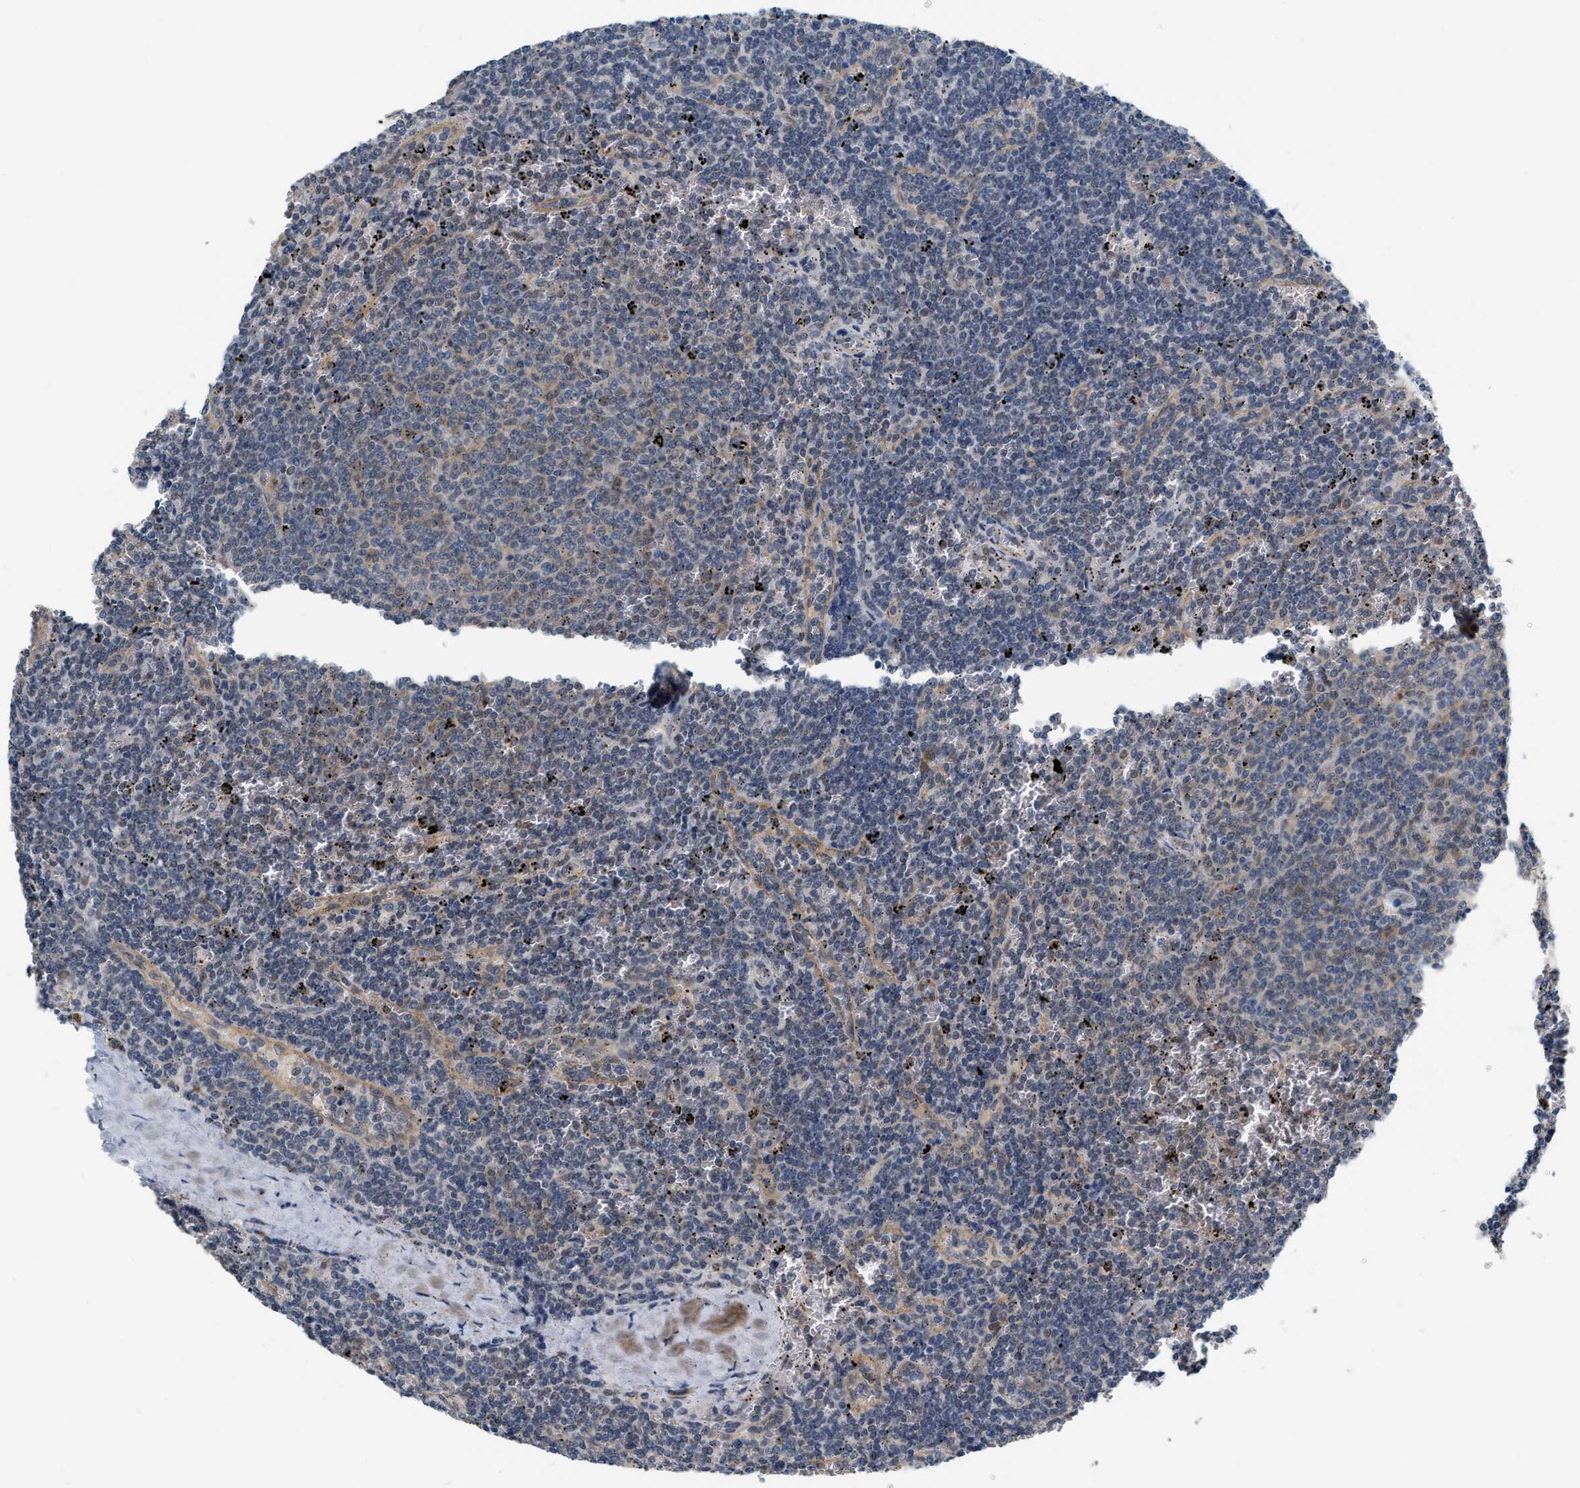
{"staining": {"intensity": "weak", "quantity": "<25%", "location": "cytoplasmic/membranous"}, "tissue": "lymphoma", "cell_type": "Tumor cells", "image_type": "cancer", "snomed": [{"axis": "morphology", "description": "Malignant lymphoma, non-Hodgkin's type, Low grade"}, {"axis": "topography", "description": "Spleen"}], "caption": "Tumor cells are negative for brown protein staining in low-grade malignant lymphoma, non-Hodgkin's type.", "gene": "RUVBL1", "patient": {"sex": "female", "age": 50}}